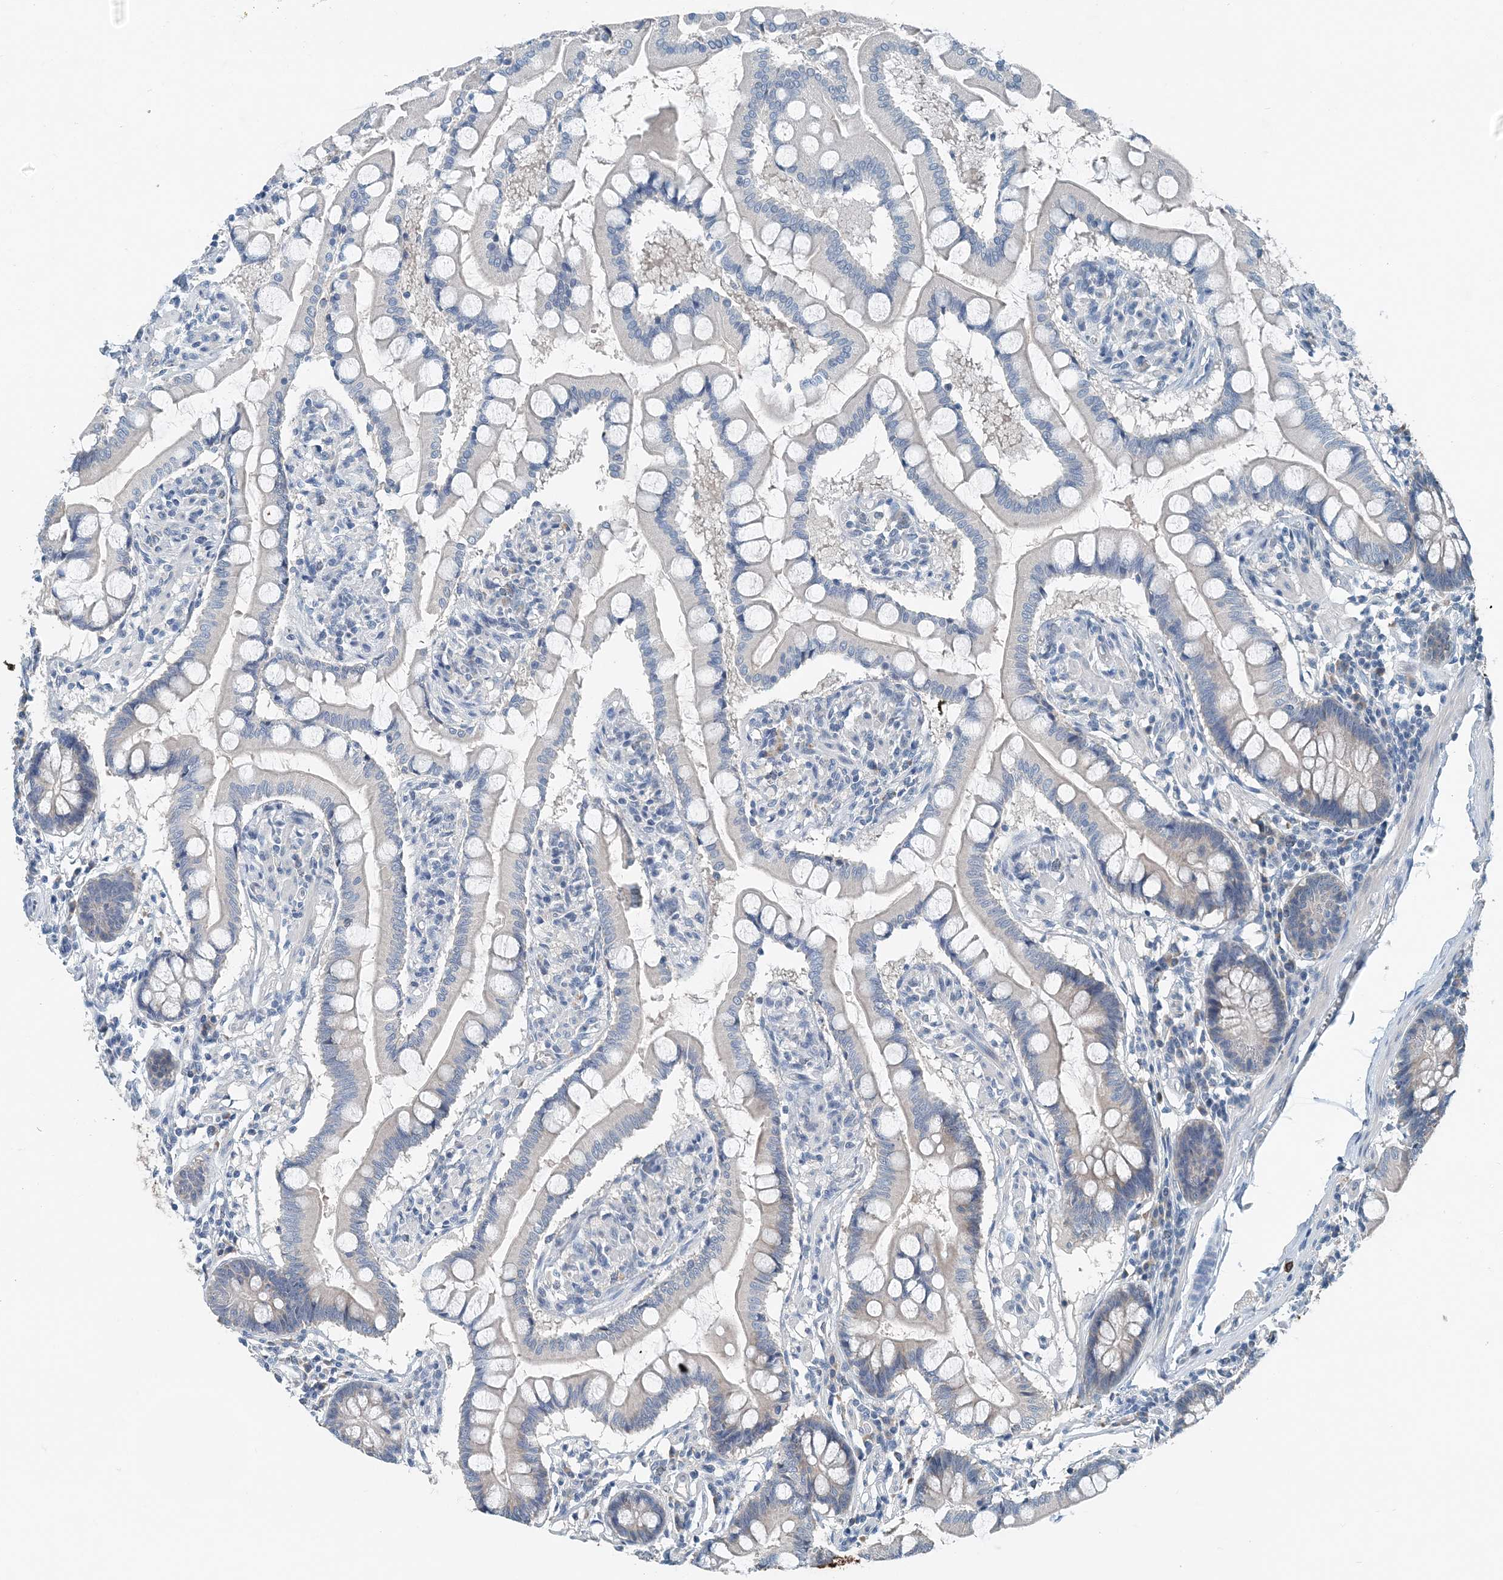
{"staining": {"intensity": "weak", "quantity": "<25%", "location": "cytoplasmic/membranous"}, "tissue": "small intestine", "cell_type": "Glandular cells", "image_type": "normal", "snomed": [{"axis": "morphology", "description": "Normal tissue, NOS"}, {"axis": "topography", "description": "Small intestine"}], "caption": "Glandular cells show no significant expression in unremarkable small intestine. (DAB IHC, high magnification).", "gene": "EEF1A2", "patient": {"sex": "male", "age": 41}}